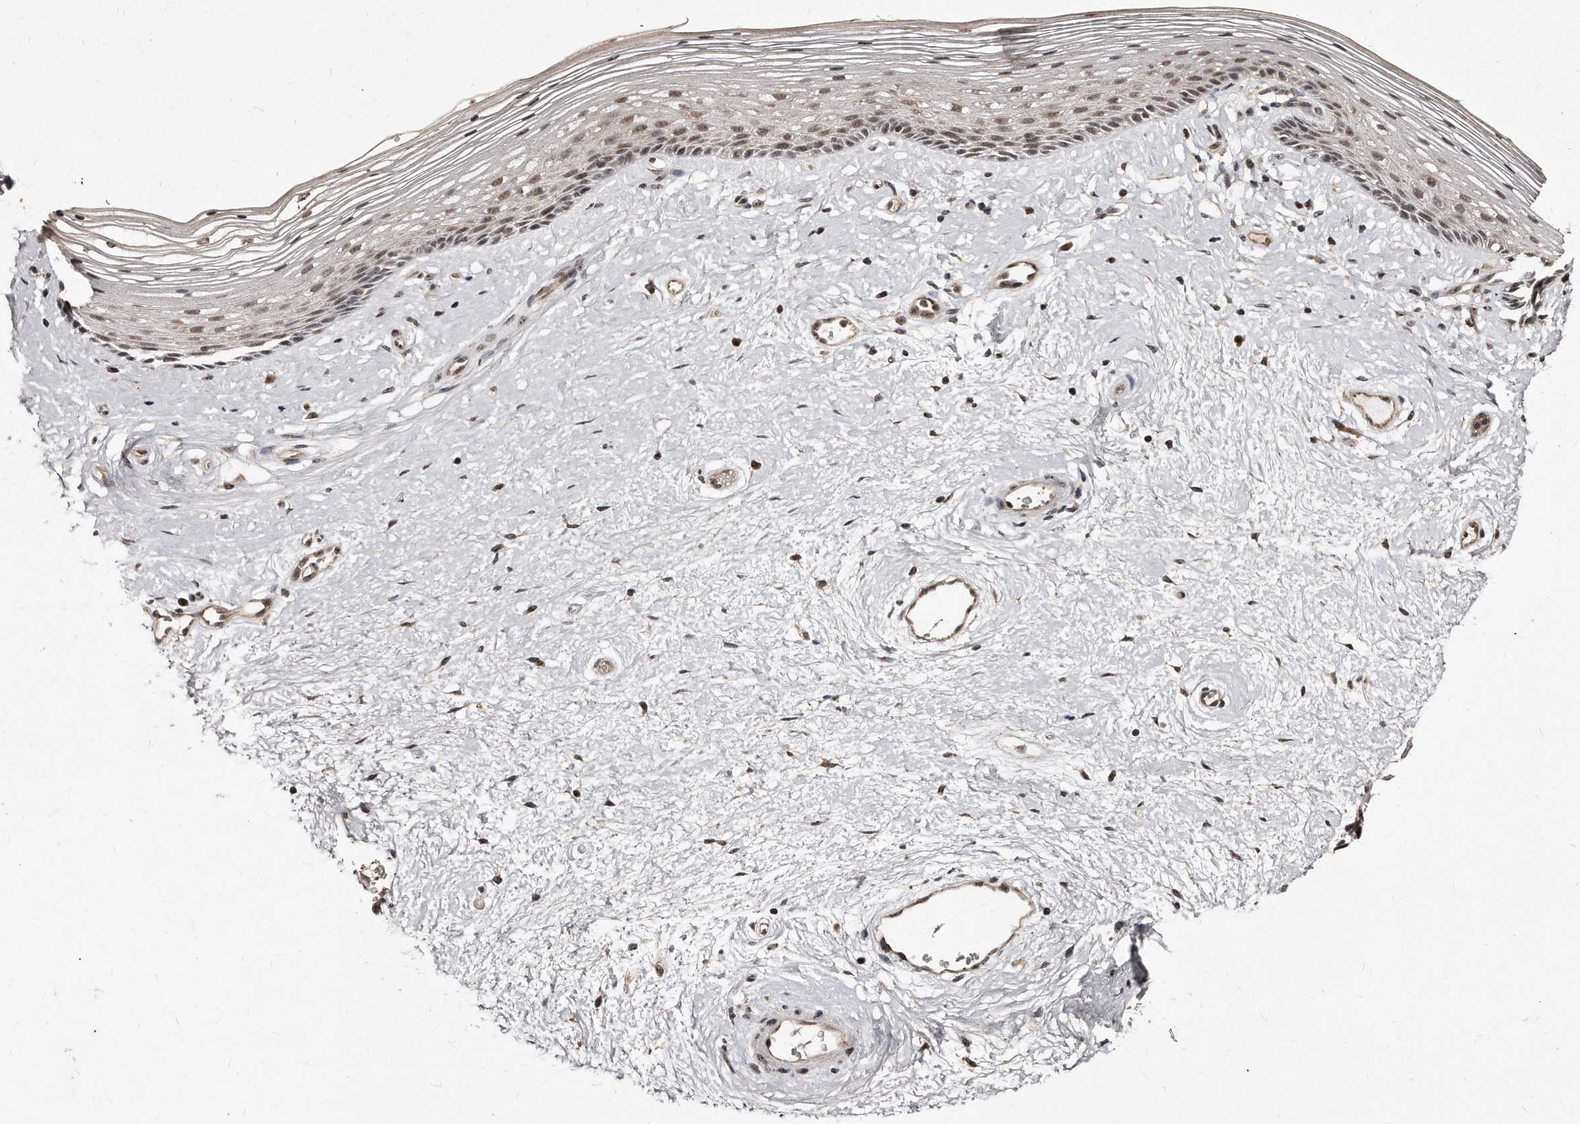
{"staining": {"intensity": "weak", "quantity": "25%-75%", "location": "nuclear"}, "tissue": "vagina", "cell_type": "Squamous epithelial cells", "image_type": "normal", "snomed": [{"axis": "morphology", "description": "Normal tissue, NOS"}, {"axis": "topography", "description": "Vagina"}], "caption": "A high-resolution histopathology image shows immunohistochemistry (IHC) staining of benign vagina, which displays weak nuclear staining in approximately 25%-75% of squamous epithelial cells. The protein of interest is stained brown, and the nuclei are stained in blue (DAB IHC with brightfield microscopy, high magnification).", "gene": "TSHR", "patient": {"sex": "female", "age": 46}}